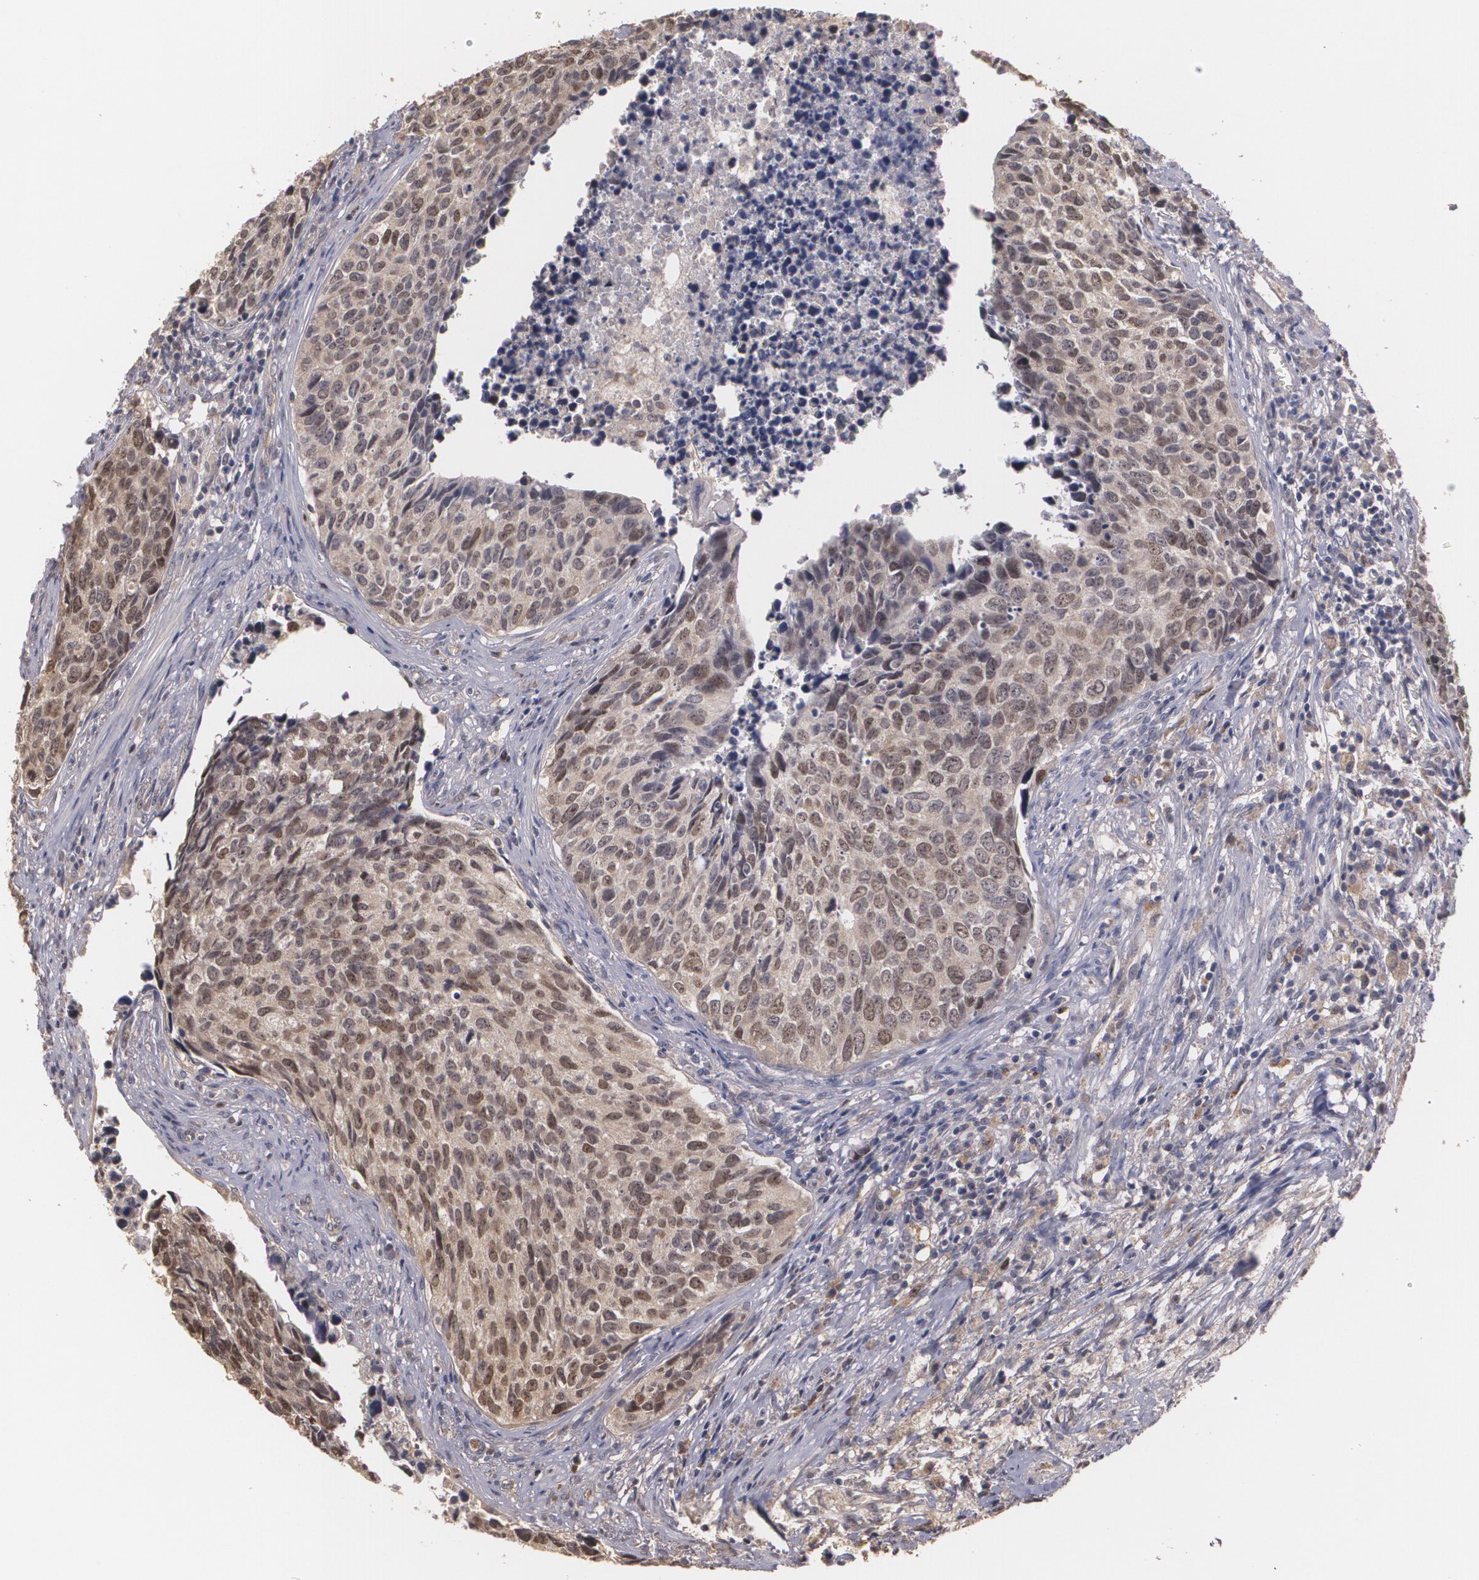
{"staining": {"intensity": "weak", "quantity": "25%-75%", "location": "cytoplasmic/membranous,nuclear"}, "tissue": "urothelial cancer", "cell_type": "Tumor cells", "image_type": "cancer", "snomed": [{"axis": "morphology", "description": "Urothelial carcinoma, High grade"}, {"axis": "topography", "description": "Urinary bladder"}], "caption": "A brown stain labels weak cytoplasmic/membranous and nuclear positivity of a protein in human urothelial cancer tumor cells.", "gene": "BRCA1", "patient": {"sex": "male", "age": 81}}